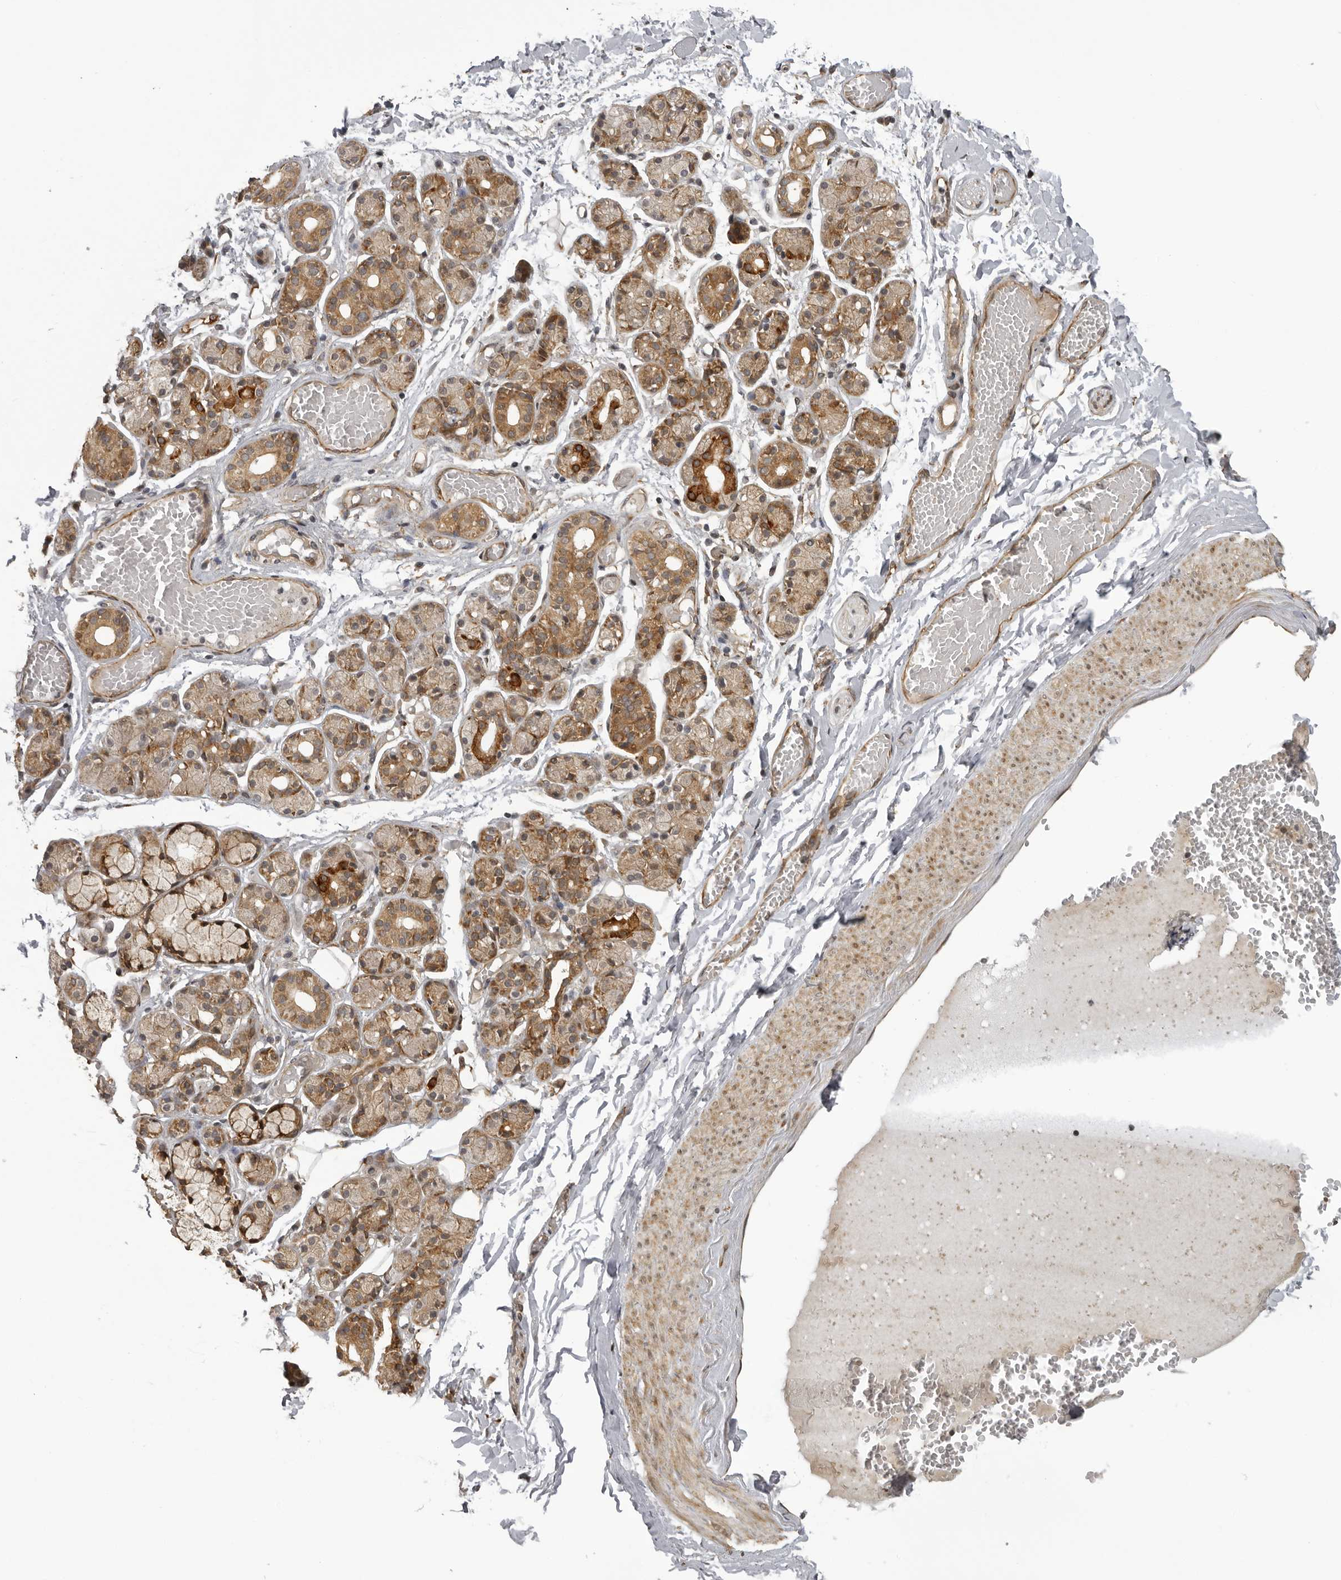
{"staining": {"intensity": "moderate", "quantity": "25%-75%", "location": "cytoplasmic/membranous"}, "tissue": "salivary gland", "cell_type": "Glandular cells", "image_type": "normal", "snomed": [{"axis": "morphology", "description": "Normal tissue, NOS"}, {"axis": "topography", "description": "Salivary gland"}], "caption": "Glandular cells reveal moderate cytoplasmic/membranous staining in approximately 25%-75% of cells in normal salivary gland.", "gene": "DNAH14", "patient": {"sex": "male", "age": 63}}